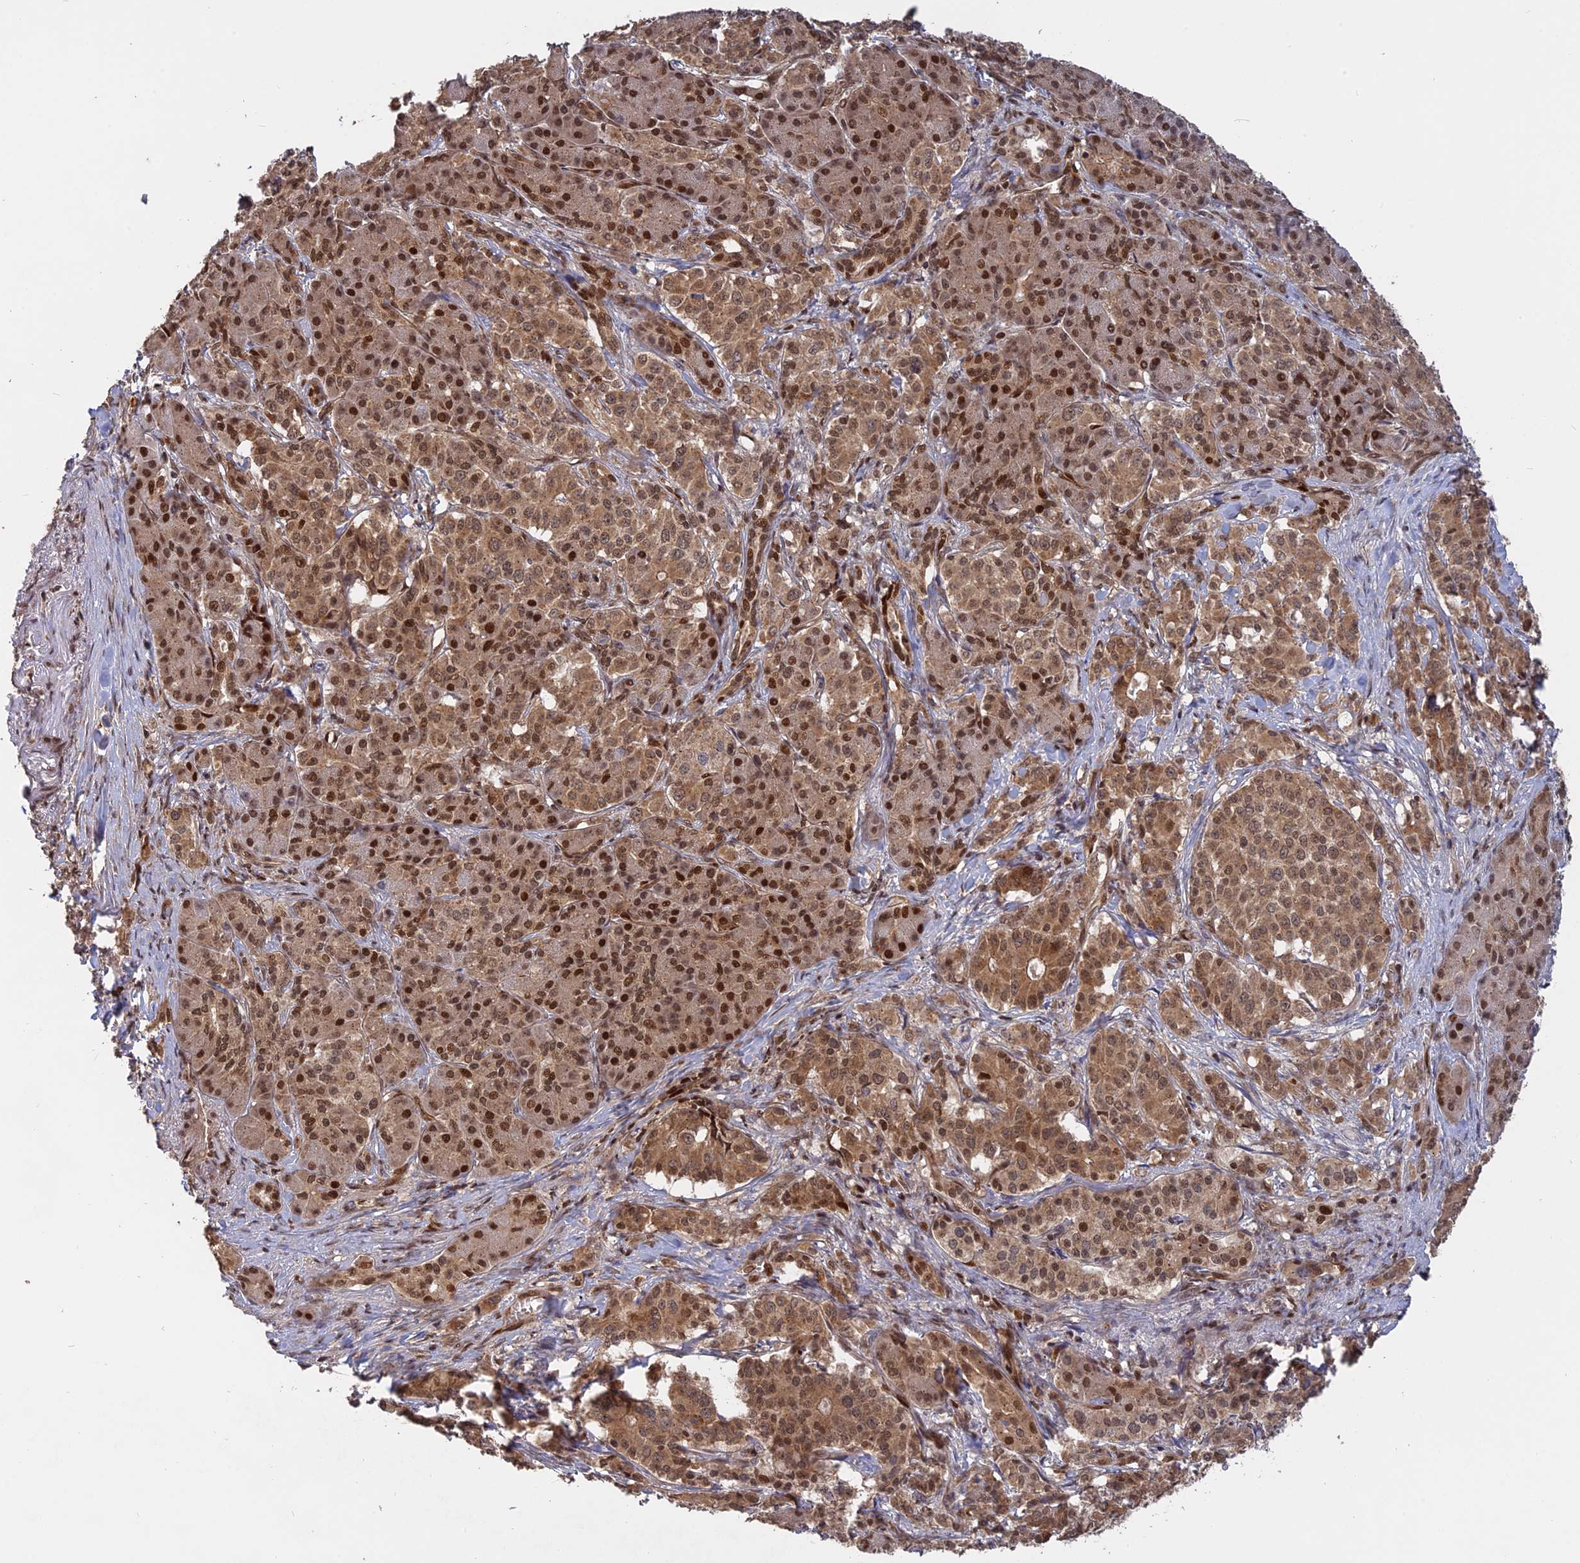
{"staining": {"intensity": "moderate", "quantity": ">75%", "location": "cytoplasmic/membranous,nuclear"}, "tissue": "pancreatic cancer", "cell_type": "Tumor cells", "image_type": "cancer", "snomed": [{"axis": "morphology", "description": "Adenocarcinoma, NOS"}, {"axis": "topography", "description": "Pancreas"}], "caption": "Immunohistochemistry of human adenocarcinoma (pancreatic) shows medium levels of moderate cytoplasmic/membranous and nuclear positivity in about >75% of tumor cells. Nuclei are stained in blue.", "gene": "PKIG", "patient": {"sex": "female", "age": 74}}